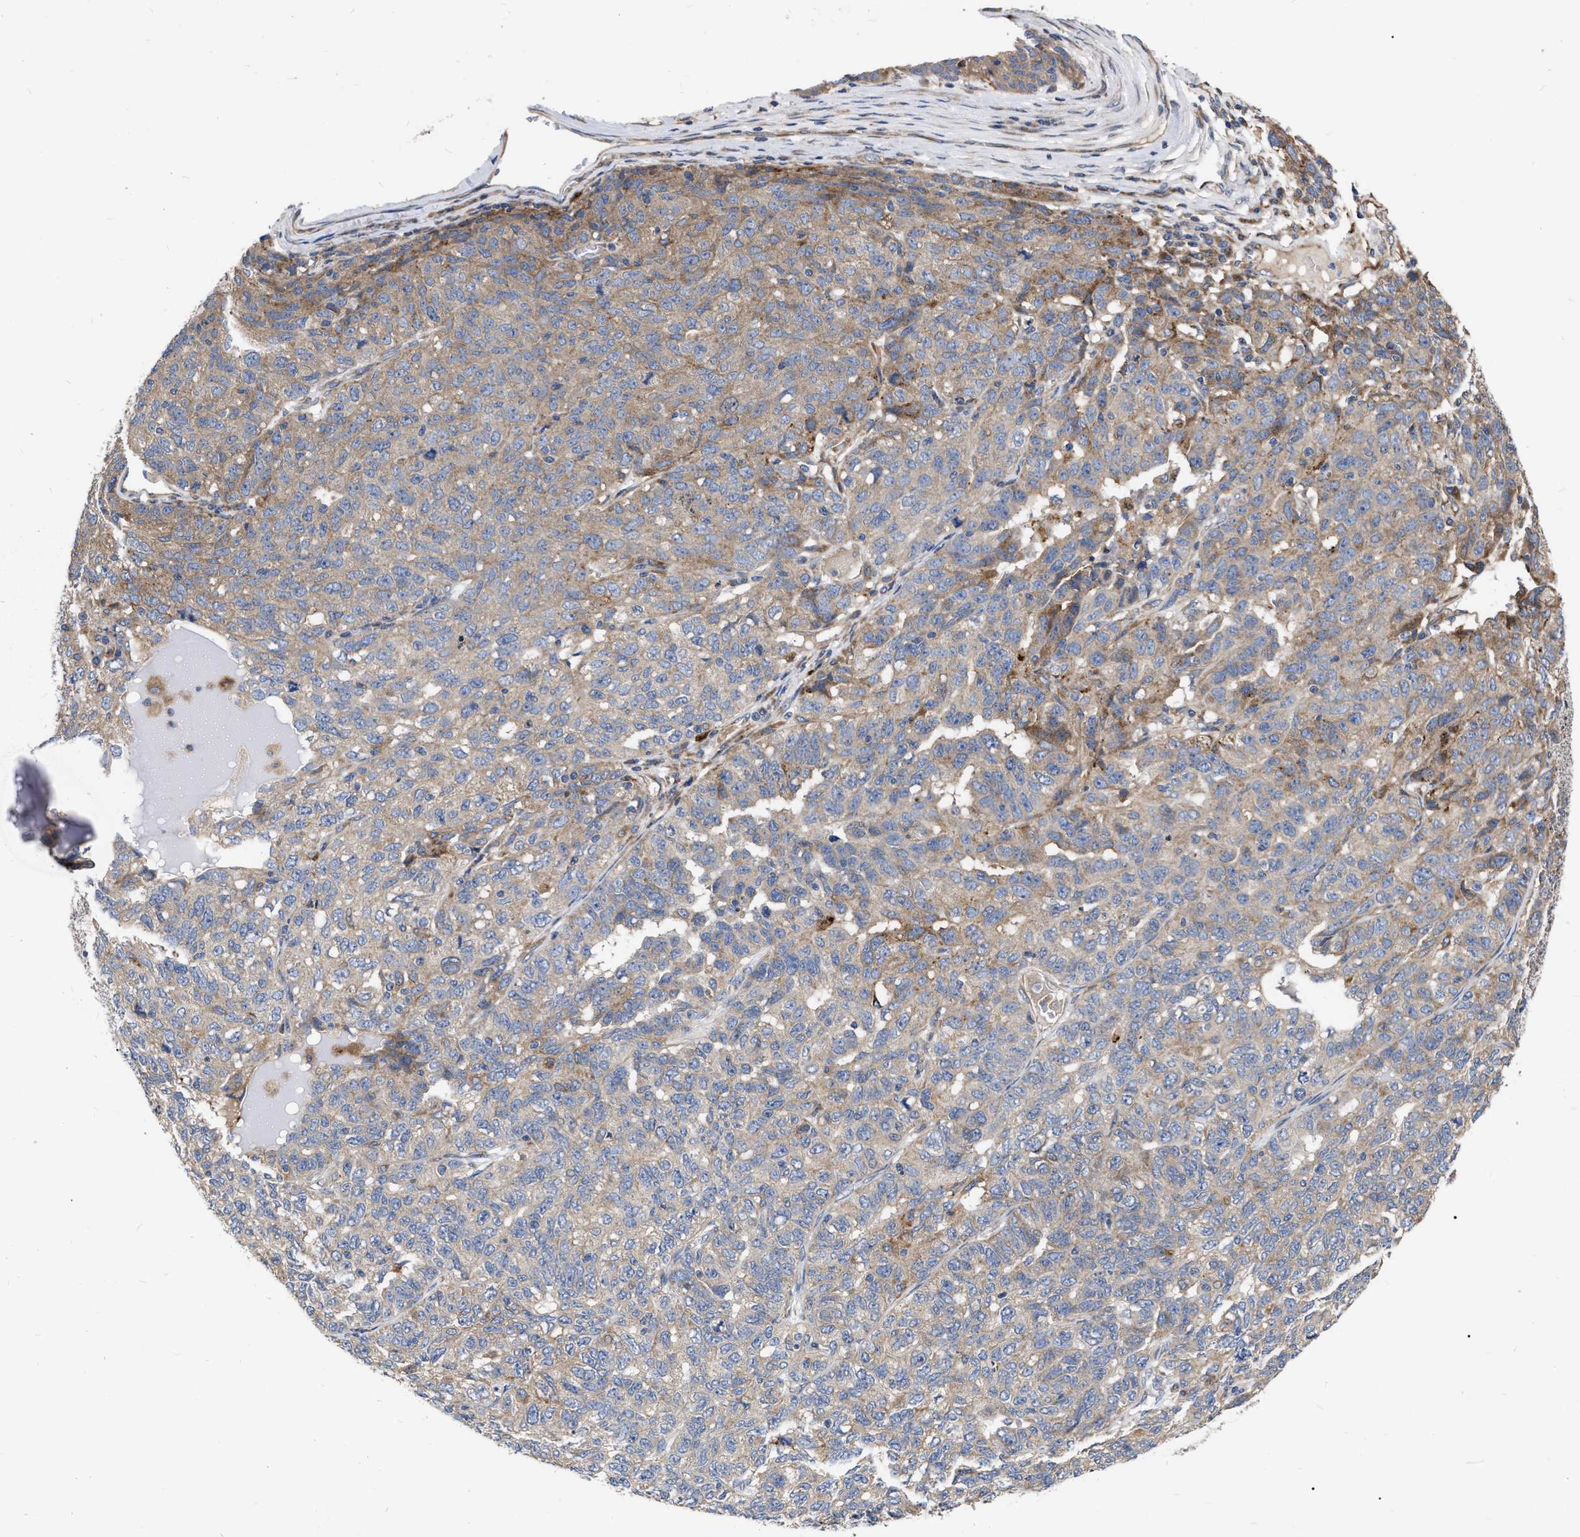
{"staining": {"intensity": "weak", "quantity": "25%-75%", "location": "cytoplasmic/membranous"}, "tissue": "ovarian cancer", "cell_type": "Tumor cells", "image_type": "cancer", "snomed": [{"axis": "morphology", "description": "Cystadenocarcinoma, serous, NOS"}, {"axis": "topography", "description": "Ovary"}], "caption": "The image displays immunohistochemical staining of ovarian cancer (serous cystadenocarcinoma). There is weak cytoplasmic/membranous expression is identified in about 25%-75% of tumor cells. Using DAB (3,3'-diaminobenzidine) (brown) and hematoxylin (blue) stains, captured at high magnification using brightfield microscopy.", "gene": "MLST8", "patient": {"sex": "female", "age": 71}}